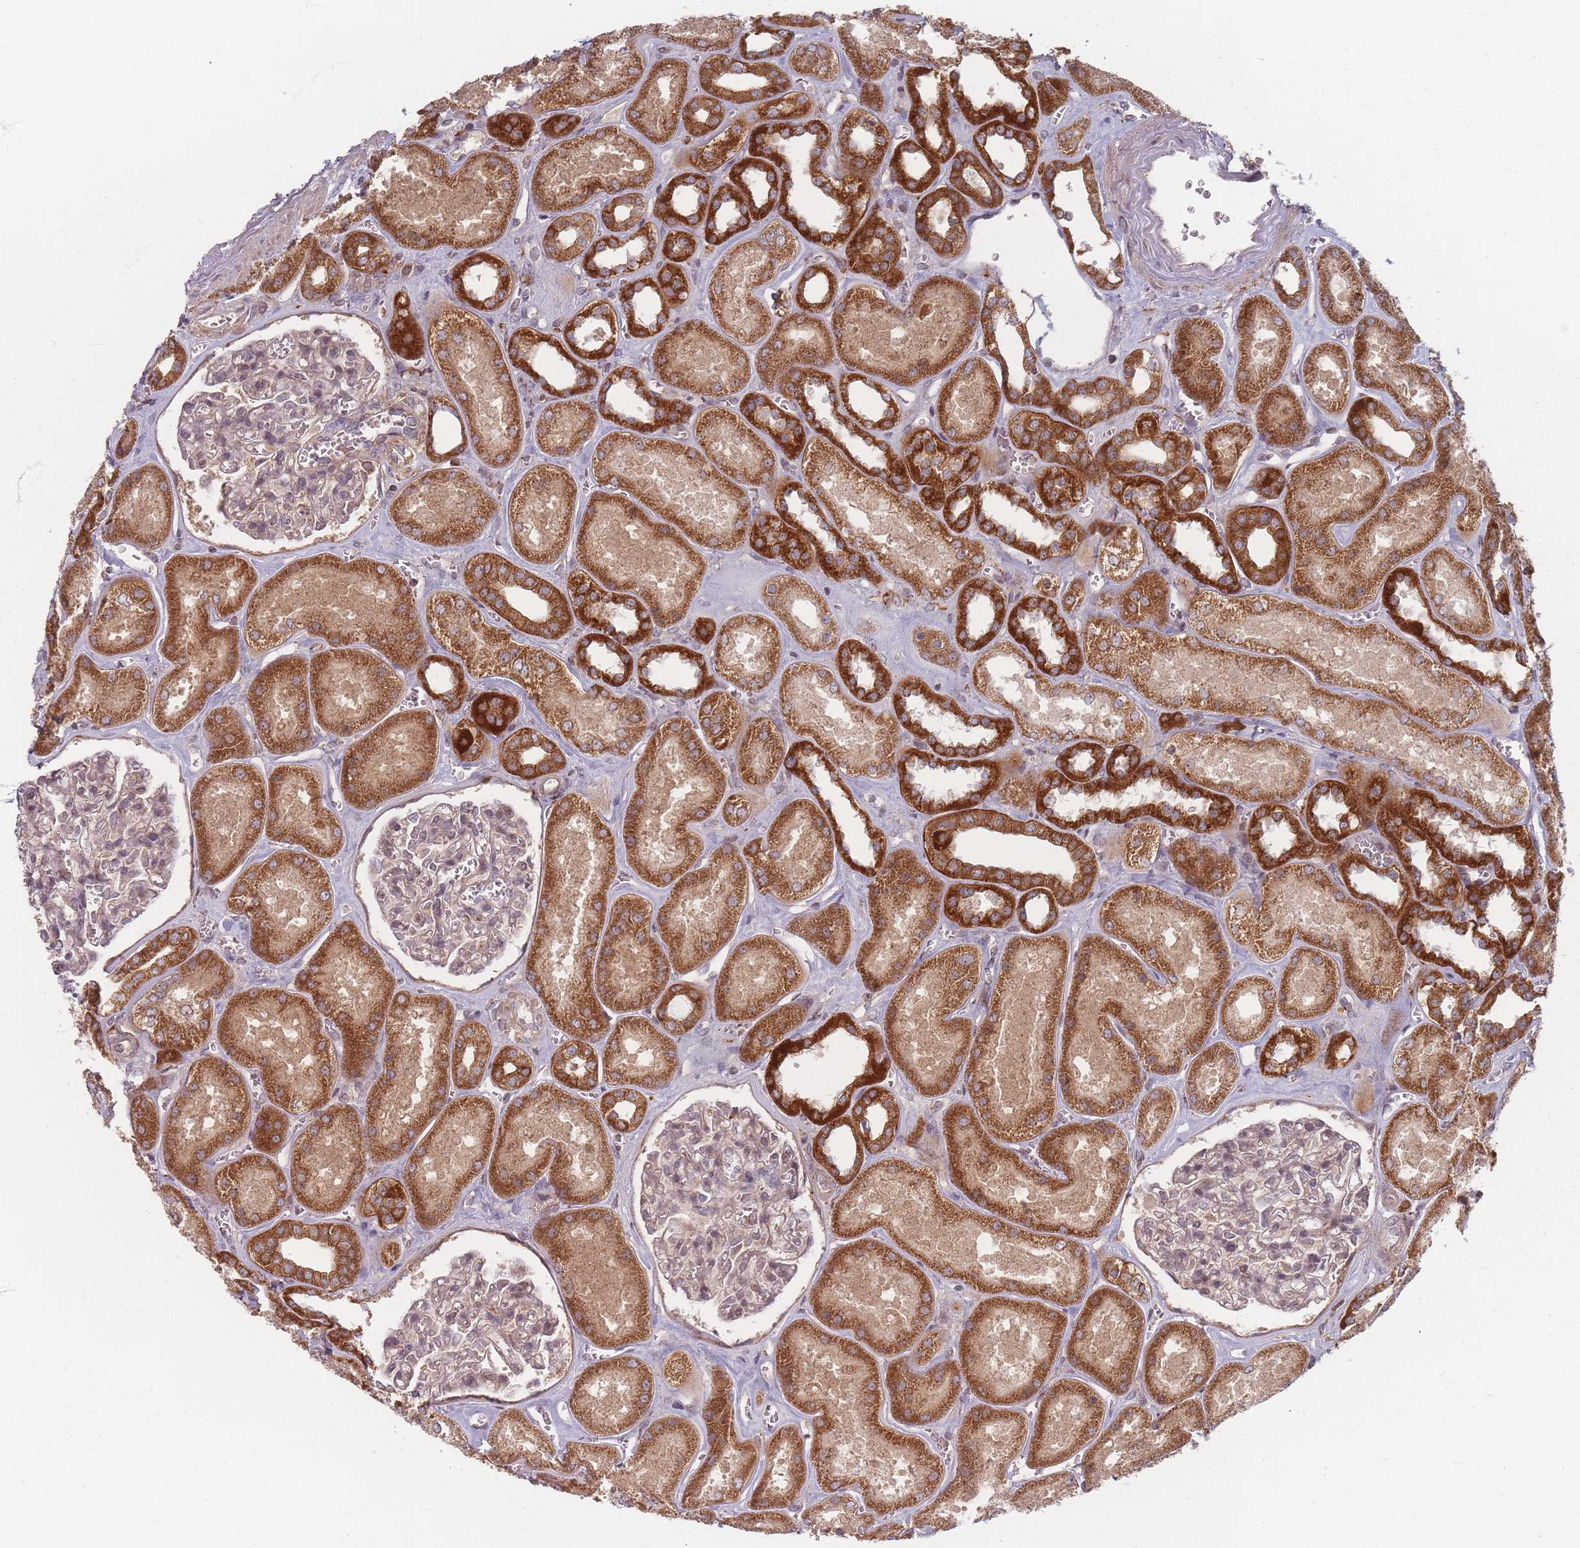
{"staining": {"intensity": "moderate", "quantity": "<25%", "location": "cytoplasmic/membranous"}, "tissue": "kidney", "cell_type": "Cells in glomeruli", "image_type": "normal", "snomed": [{"axis": "morphology", "description": "Normal tissue, NOS"}, {"axis": "morphology", "description": "Adenocarcinoma, NOS"}, {"axis": "topography", "description": "Kidney"}], "caption": "This is an image of immunohistochemistry staining of benign kidney, which shows moderate staining in the cytoplasmic/membranous of cells in glomeruli.", "gene": "RADX", "patient": {"sex": "female", "age": 68}}